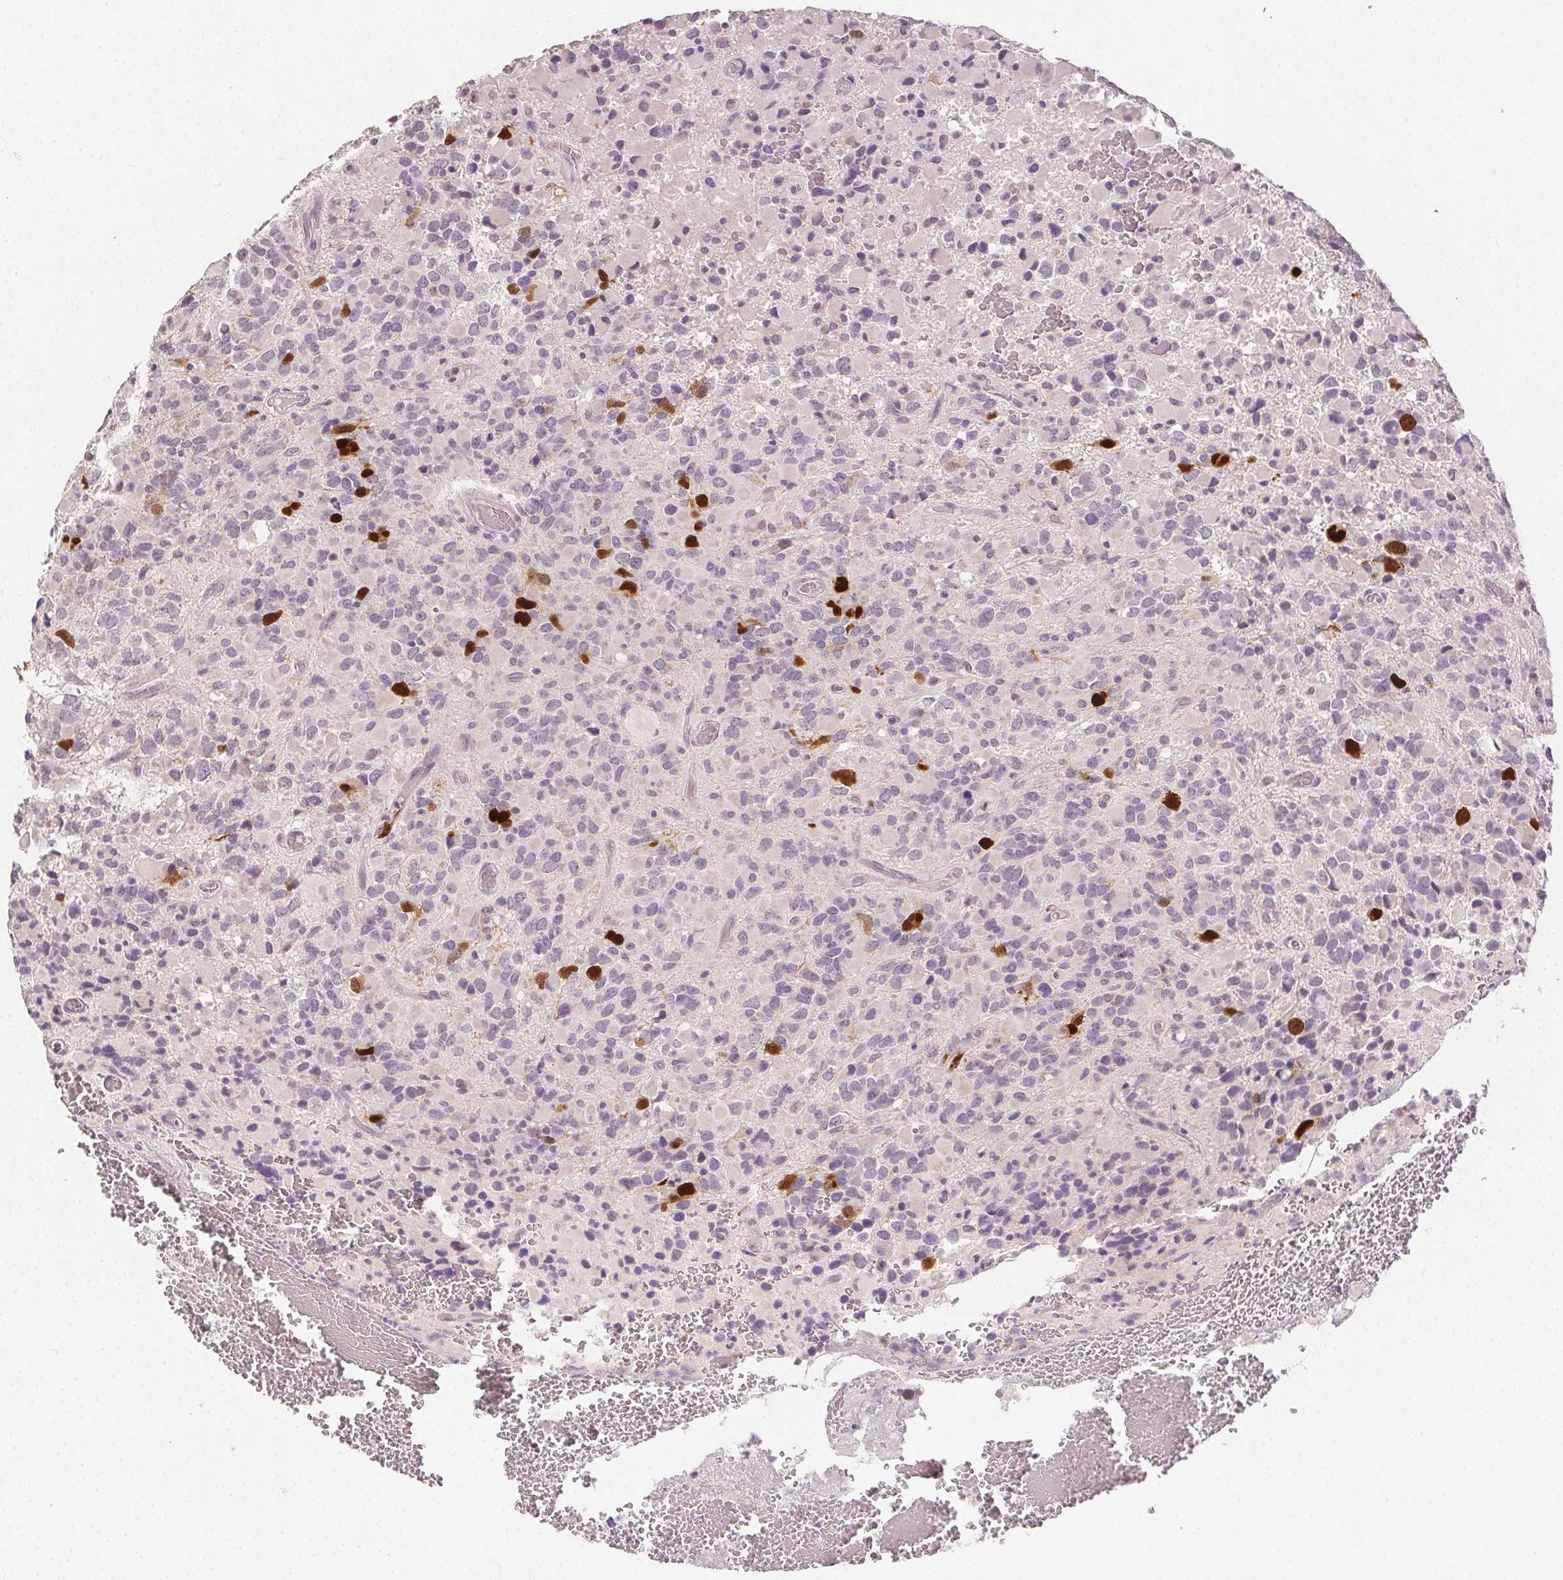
{"staining": {"intensity": "strong", "quantity": "<25%", "location": "nuclear"}, "tissue": "glioma", "cell_type": "Tumor cells", "image_type": "cancer", "snomed": [{"axis": "morphology", "description": "Glioma, malignant, High grade"}, {"axis": "topography", "description": "Brain"}], "caption": "This image displays immunohistochemistry (IHC) staining of human glioma, with medium strong nuclear positivity in approximately <25% of tumor cells.", "gene": "ANLN", "patient": {"sex": "female", "age": 40}}